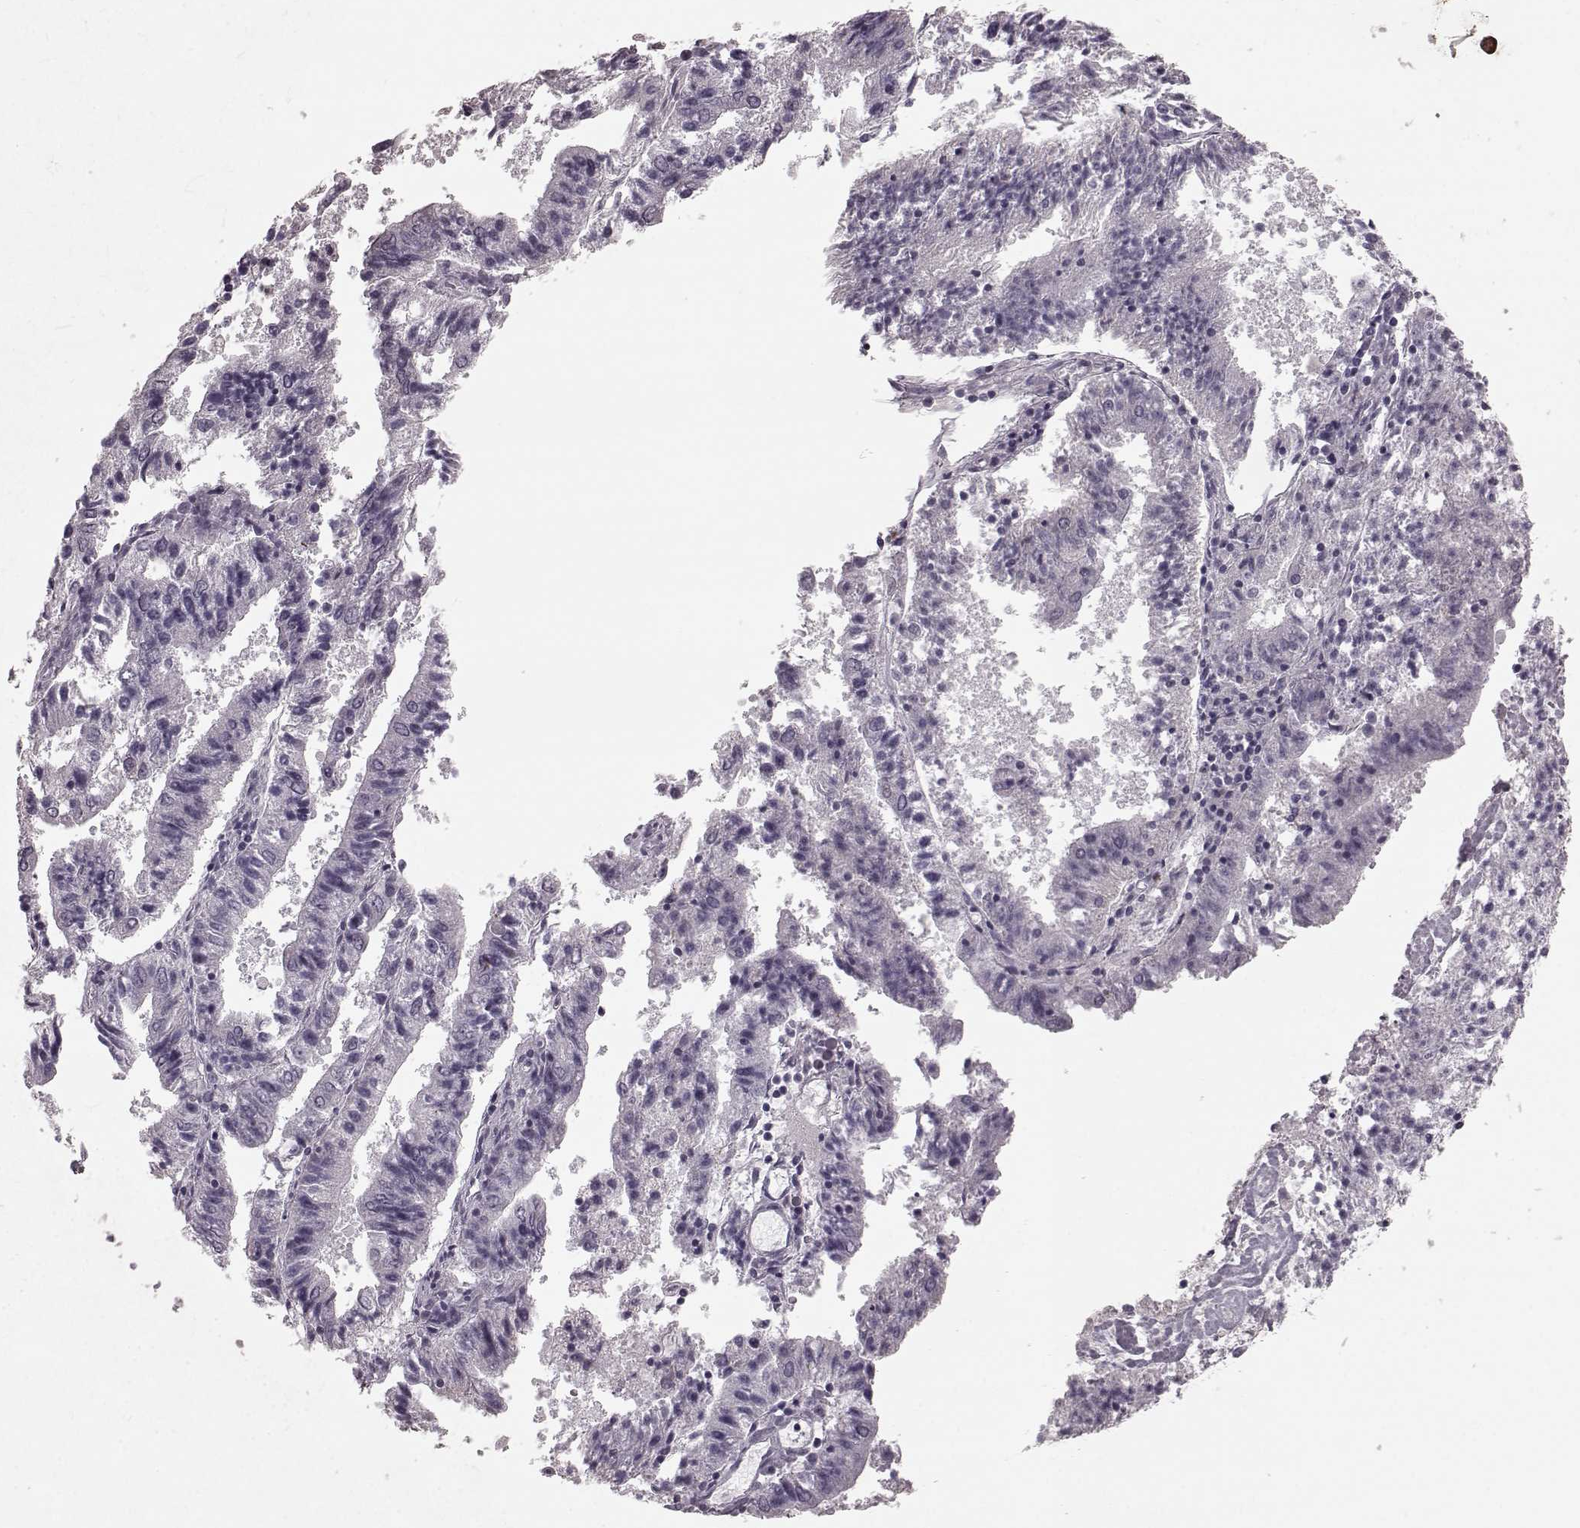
{"staining": {"intensity": "negative", "quantity": "none", "location": "none"}, "tissue": "endometrial cancer", "cell_type": "Tumor cells", "image_type": "cancer", "snomed": [{"axis": "morphology", "description": "Adenocarcinoma, NOS"}, {"axis": "topography", "description": "Endometrium"}], "caption": "IHC of human endometrial cancer (adenocarcinoma) displays no staining in tumor cells.", "gene": "CST7", "patient": {"sex": "female", "age": 82}}